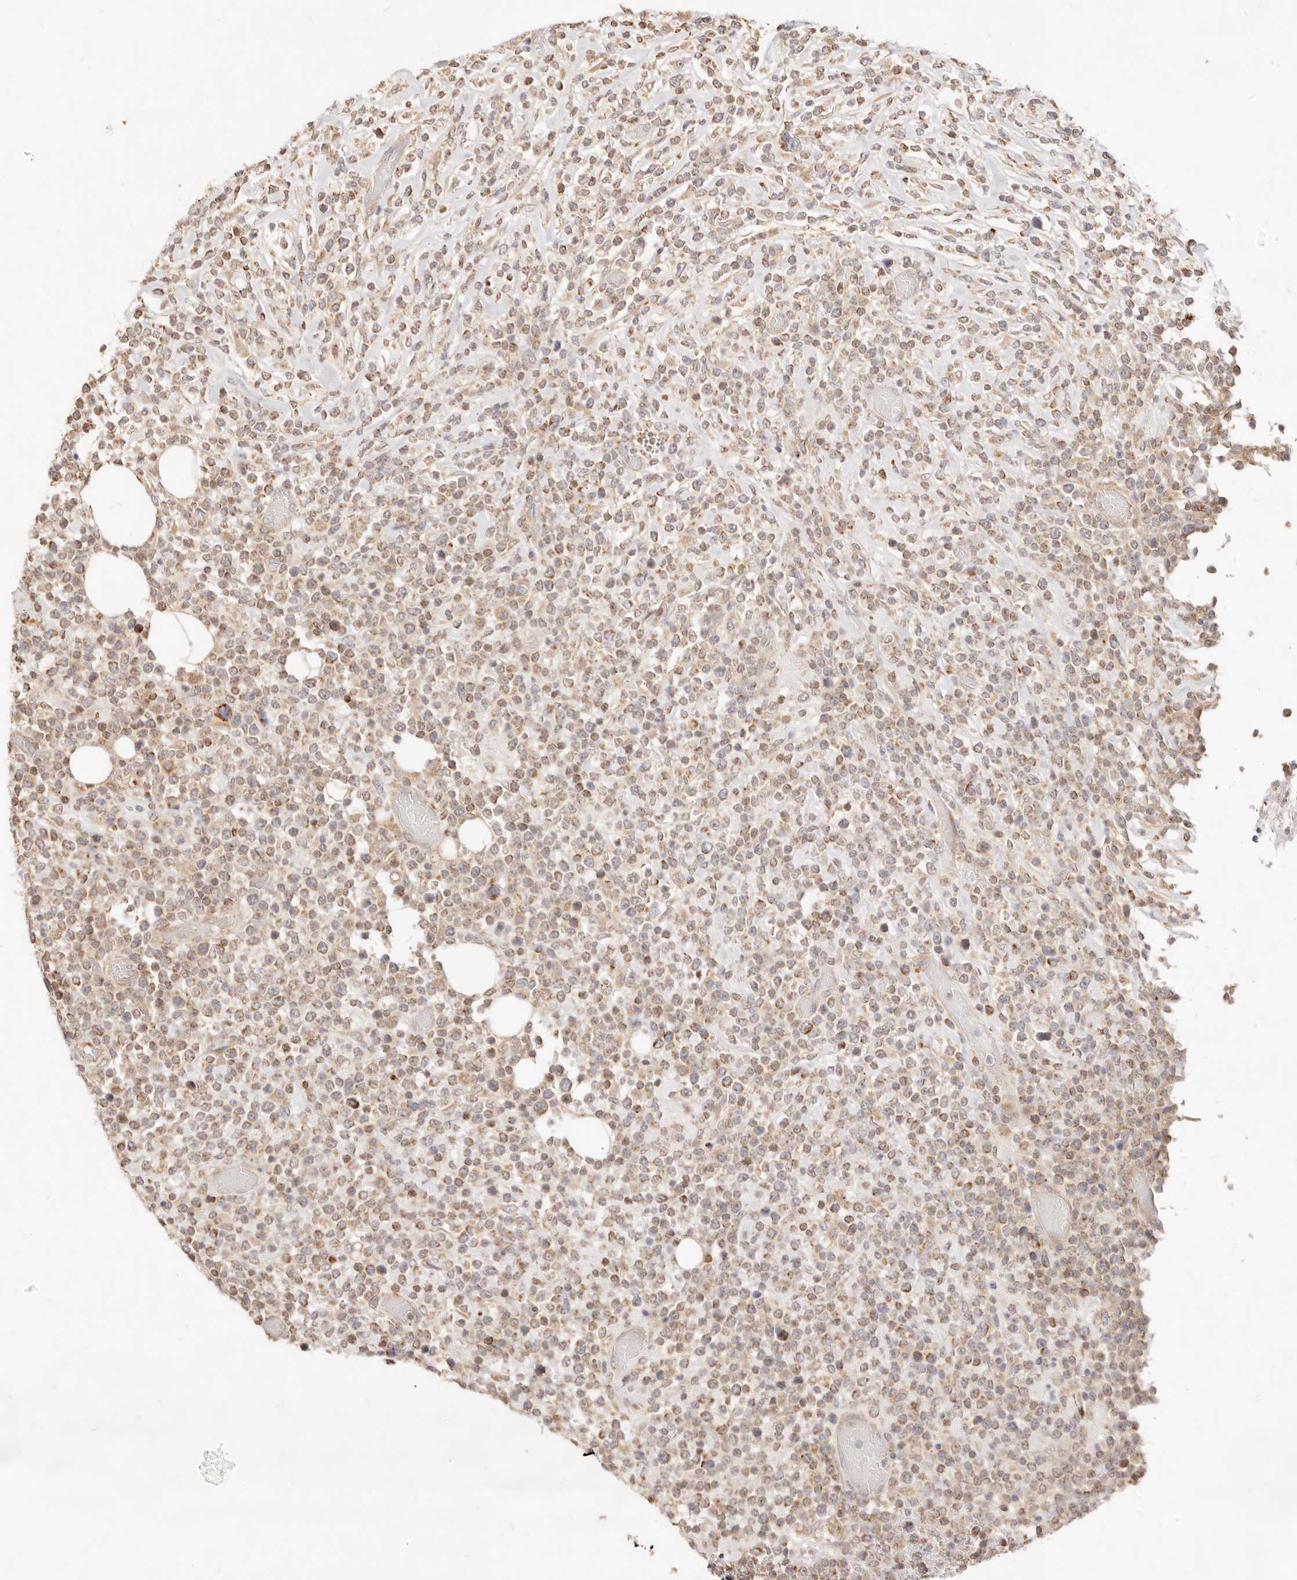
{"staining": {"intensity": "moderate", "quantity": "25%-75%", "location": "cytoplasmic/membranous"}, "tissue": "lymphoma", "cell_type": "Tumor cells", "image_type": "cancer", "snomed": [{"axis": "morphology", "description": "Malignant lymphoma, non-Hodgkin's type, High grade"}, {"axis": "topography", "description": "Colon"}], "caption": "A photomicrograph of human high-grade malignant lymphoma, non-Hodgkin's type stained for a protein reveals moderate cytoplasmic/membranous brown staining in tumor cells. (Brightfield microscopy of DAB IHC at high magnification).", "gene": "RUBCNL", "patient": {"sex": "female", "age": 53}}